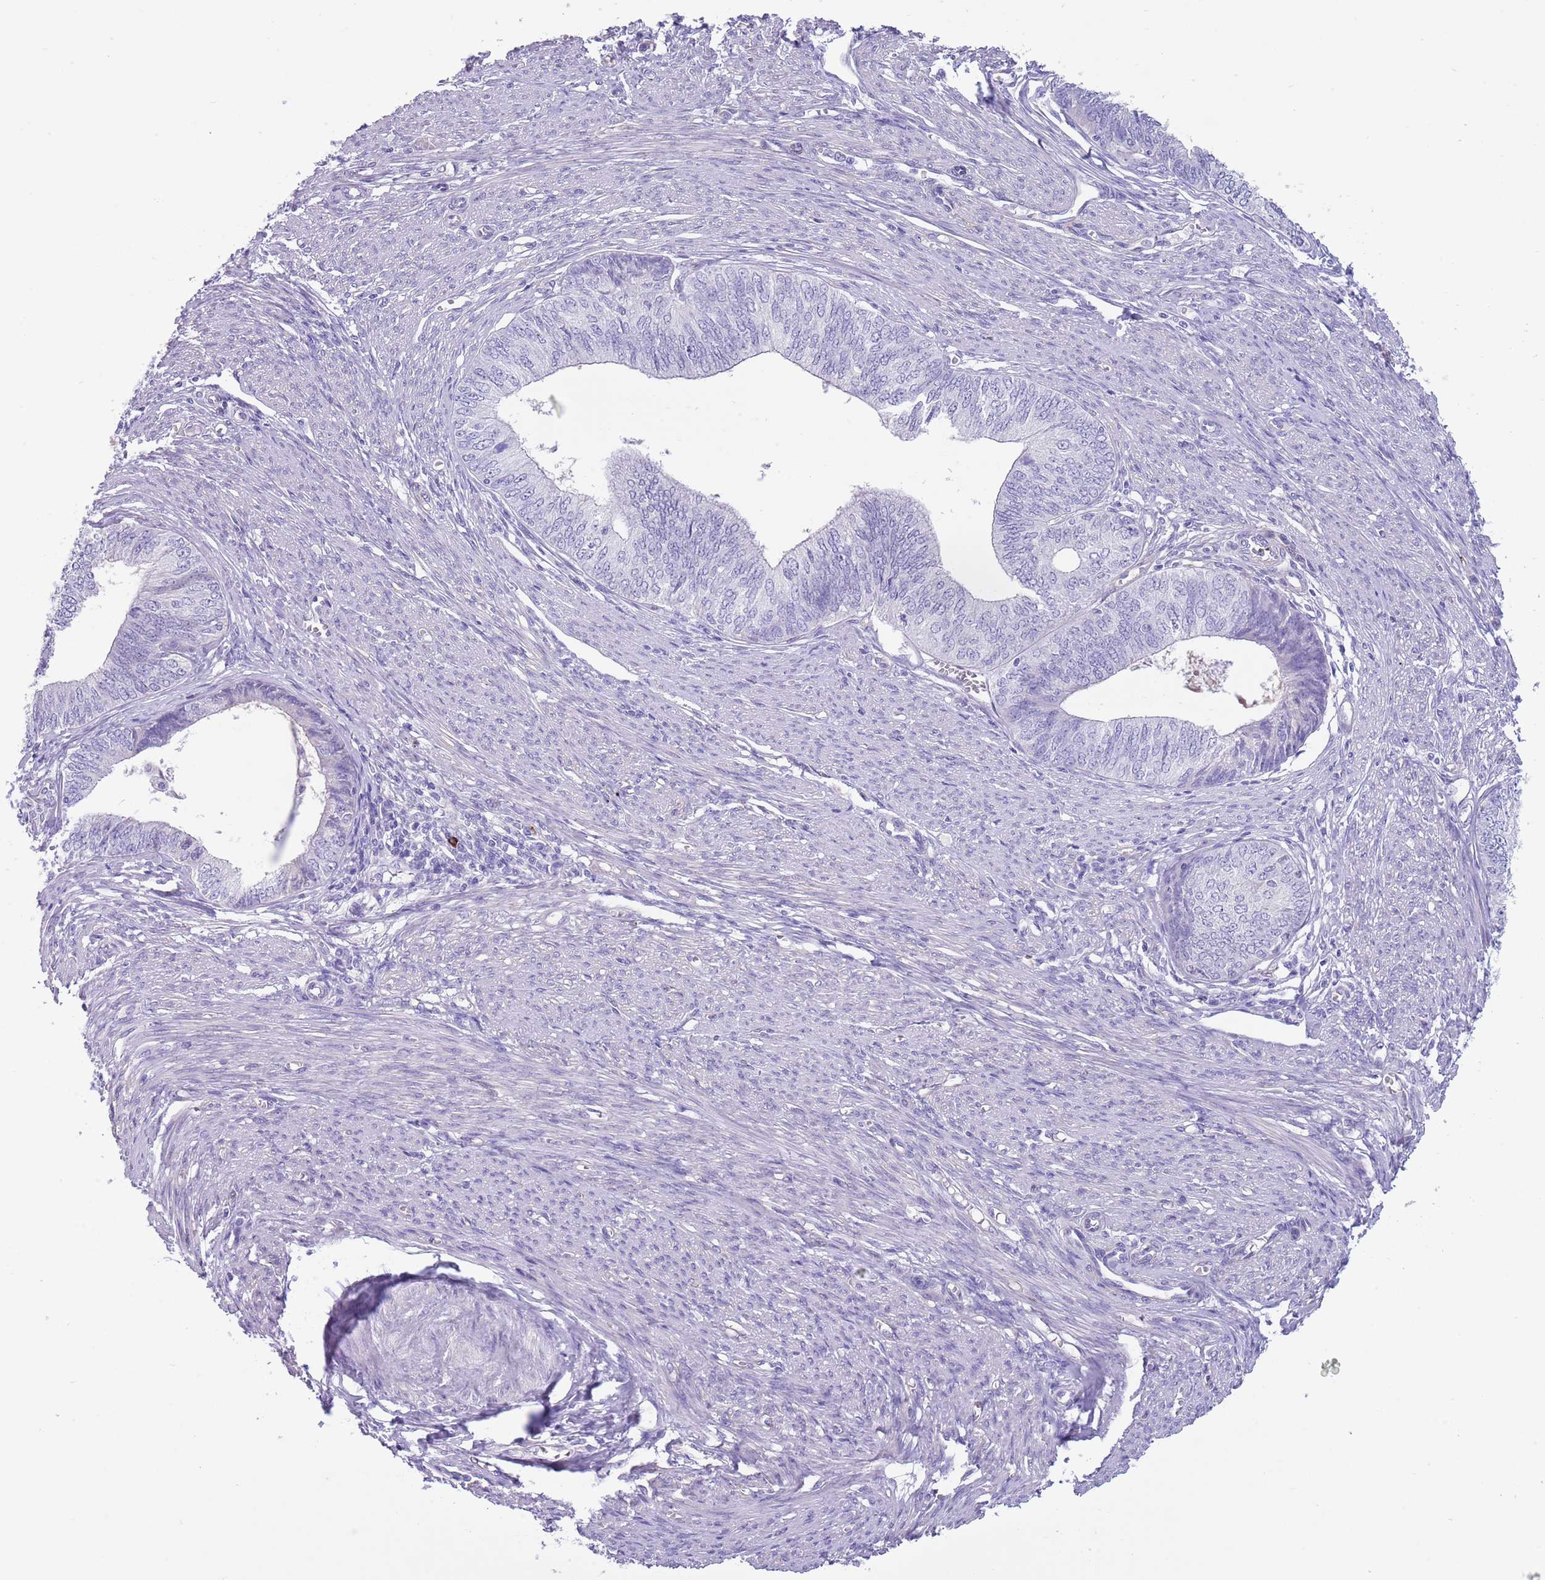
{"staining": {"intensity": "negative", "quantity": "none", "location": "none"}, "tissue": "endometrial cancer", "cell_type": "Tumor cells", "image_type": "cancer", "snomed": [{"axis": "morphology", "description": "Adenocarcinoma, NOS"}, {"axis": "topography", "description": "Endometrium"}], "caption": "This is an immunohistochemistry micrograph of endometrial cancer. There is no expression in tumor cells.", "gene": "TSGA13", "patient": {"sex": "female", "age": 68}}